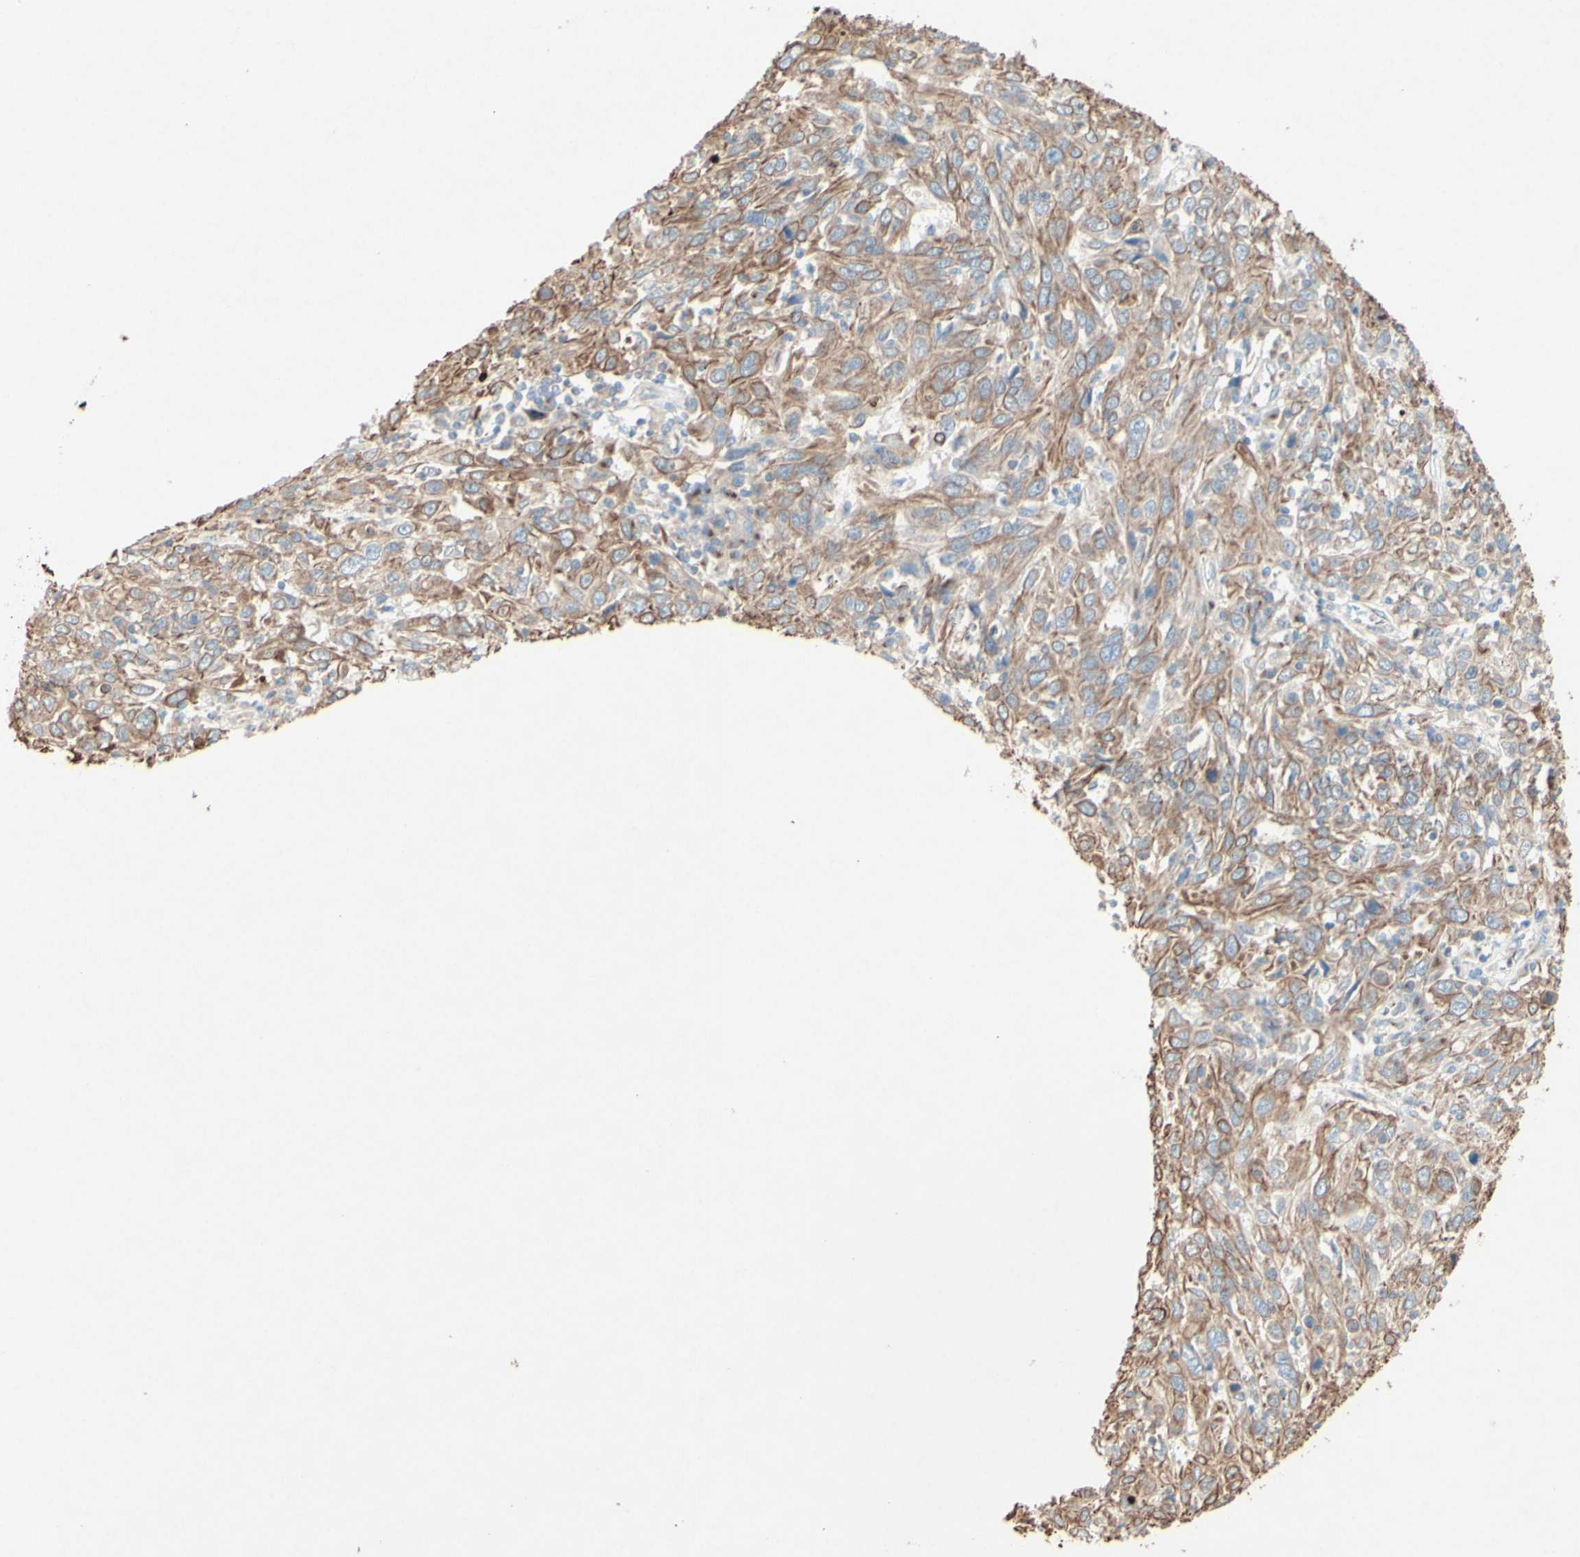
{"staining": {"intensity": "moderate", "quantity": ">75%", "location": "cytoplasmic/membranous"}, "tissue": "cervical cancer", "cell_type": "Tumor cells", "image_type": "cancer", "snomed": [{"axis": "morphology", "description": "Squamous cell carcinoma, NOS"}, {"axis": "topography", "description": "Cervix"}], "caption": "Immunohistochemistry (DAB (3,3'-diaminobenzidine)) staining of cervical cancer reveals moderate cytoplasmic/membranous protein expression in approximately >75% of tumor cells.", "gene": "MTM1", "patient": {"sex": "female", "age": 46}}